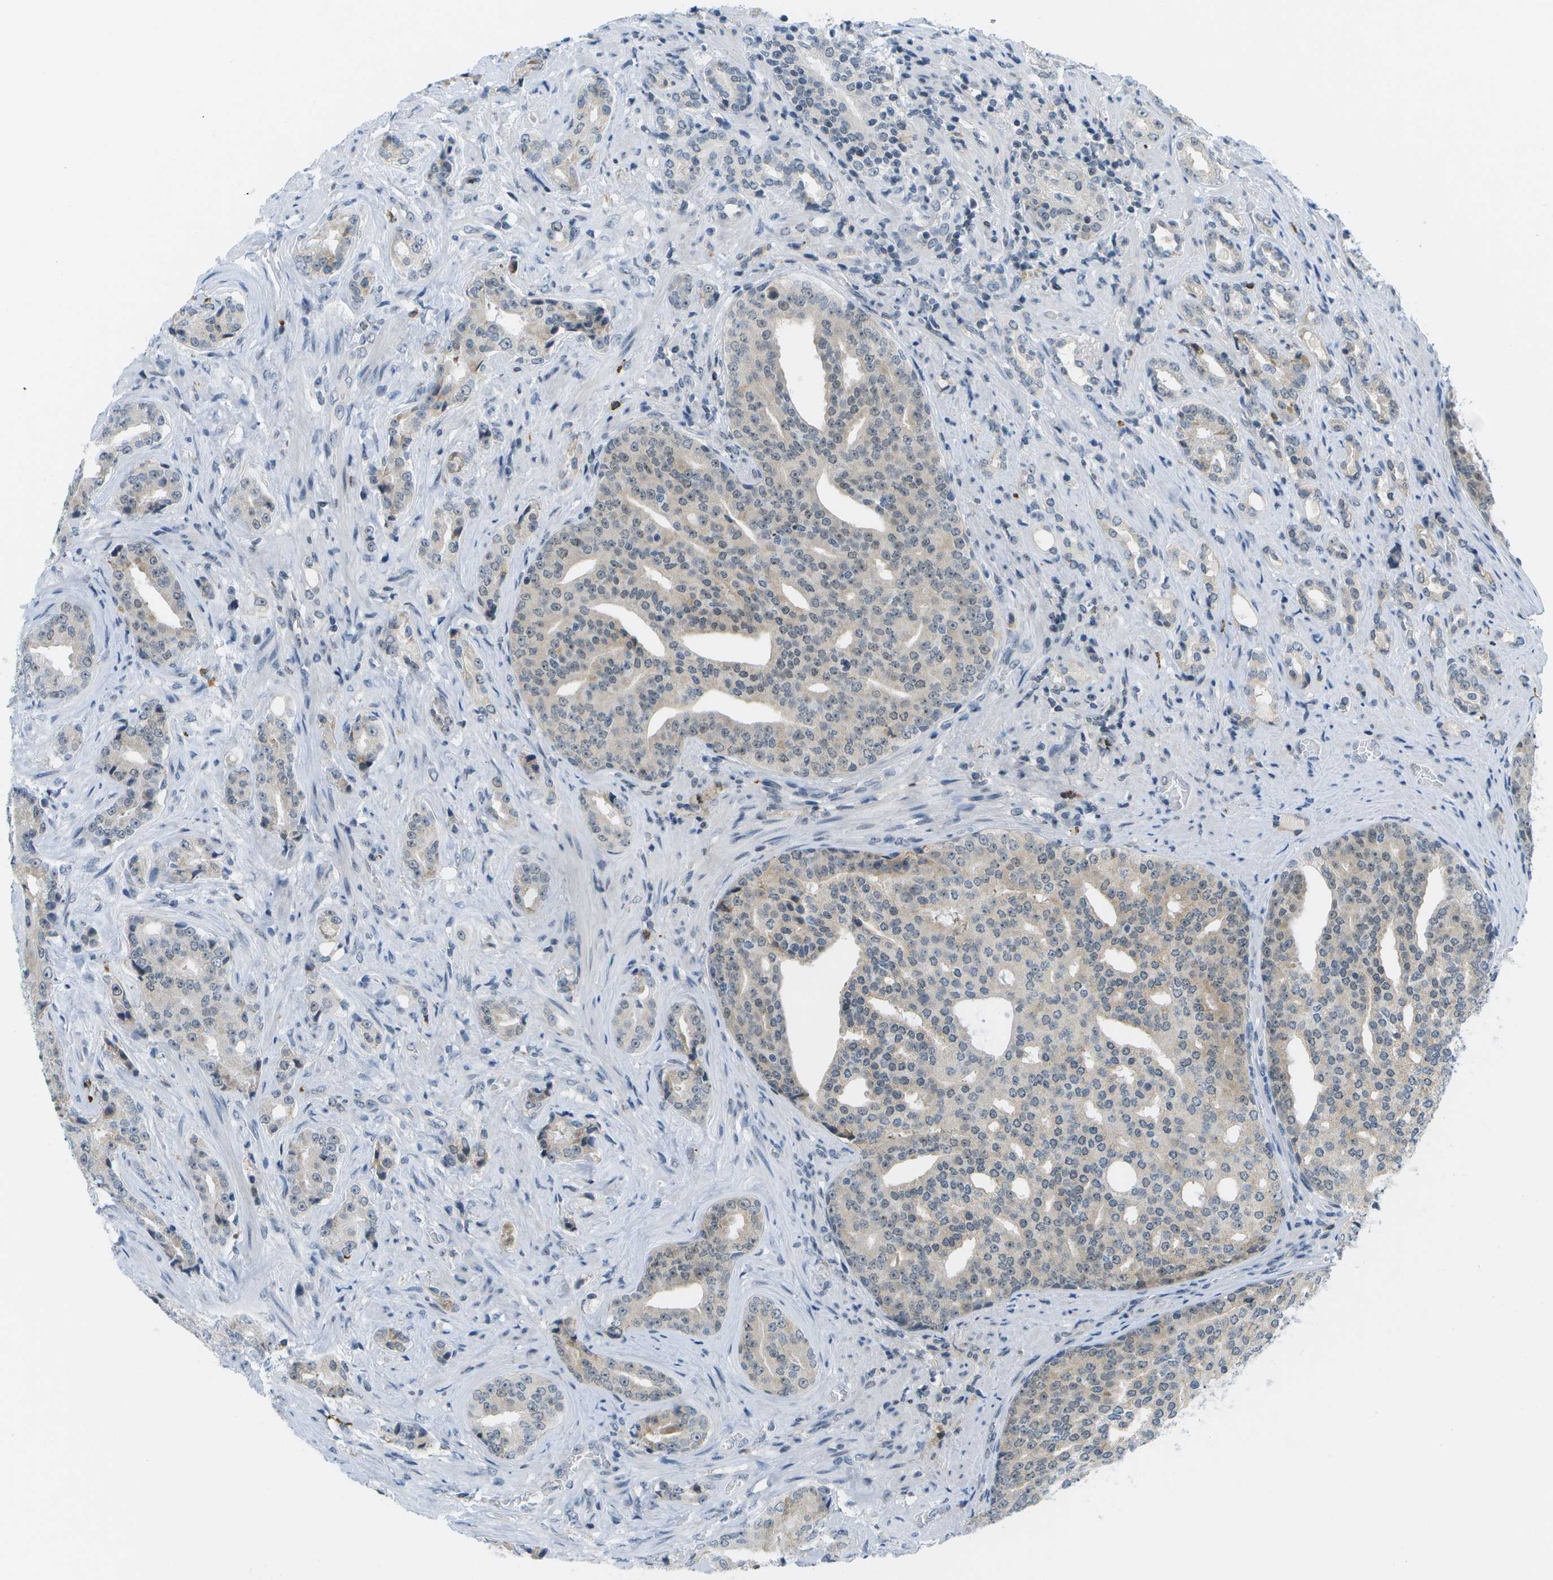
{"staining": {"intensity": "weak", "quantity": "<25%", "location": "nuclear"}, "tissue": "prostate cancer", "cell_type": "Tumor cells", "image_type": "cancer", "snomed": [{"axis": "morphology", "description": "Adenocarcinoma, High grade"}, {"axis": "topography", "description": "Prostate"}], "caption": "This is an immunohistochemistry (IHC) photomicrograph of human prostate high-grade adenocarcinoma. There is no expression in tumor cells.", "gene": "PITHD1", "patient": {"sex": "male", "age": 71}}